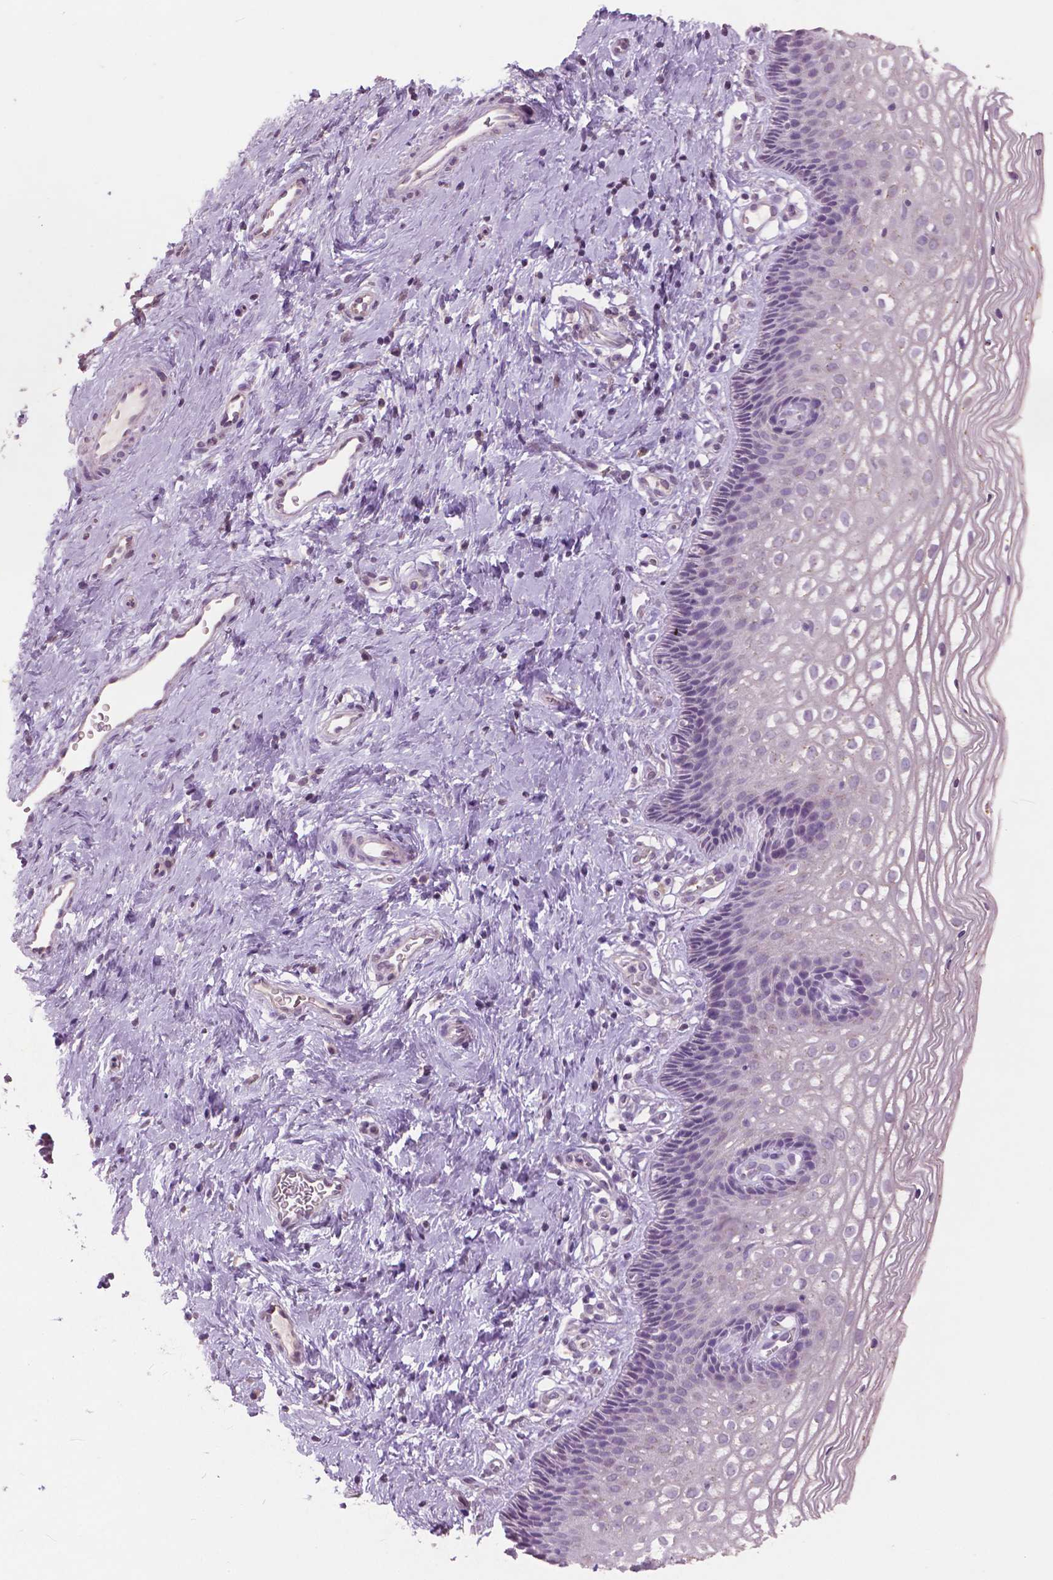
{"staining": {"intensity": "negative", "quantity": "none", "location": "none"}, "tissue": "cervix", "cell_type": "Glandular cells", "image_type": "normal", "snomed": [{"axis": "morphology", "description": "Normal tissue, NOS"}, {"axis": "topography", "description": "Cervix"}], "caption": "Micrograph shows no significant protein positivity in glandular cells of normal cervix. (IHC, brightfield microscopy, high magnification).", "gene": "GRIN2A", "patient": {"sex": "female", "age": 34}}